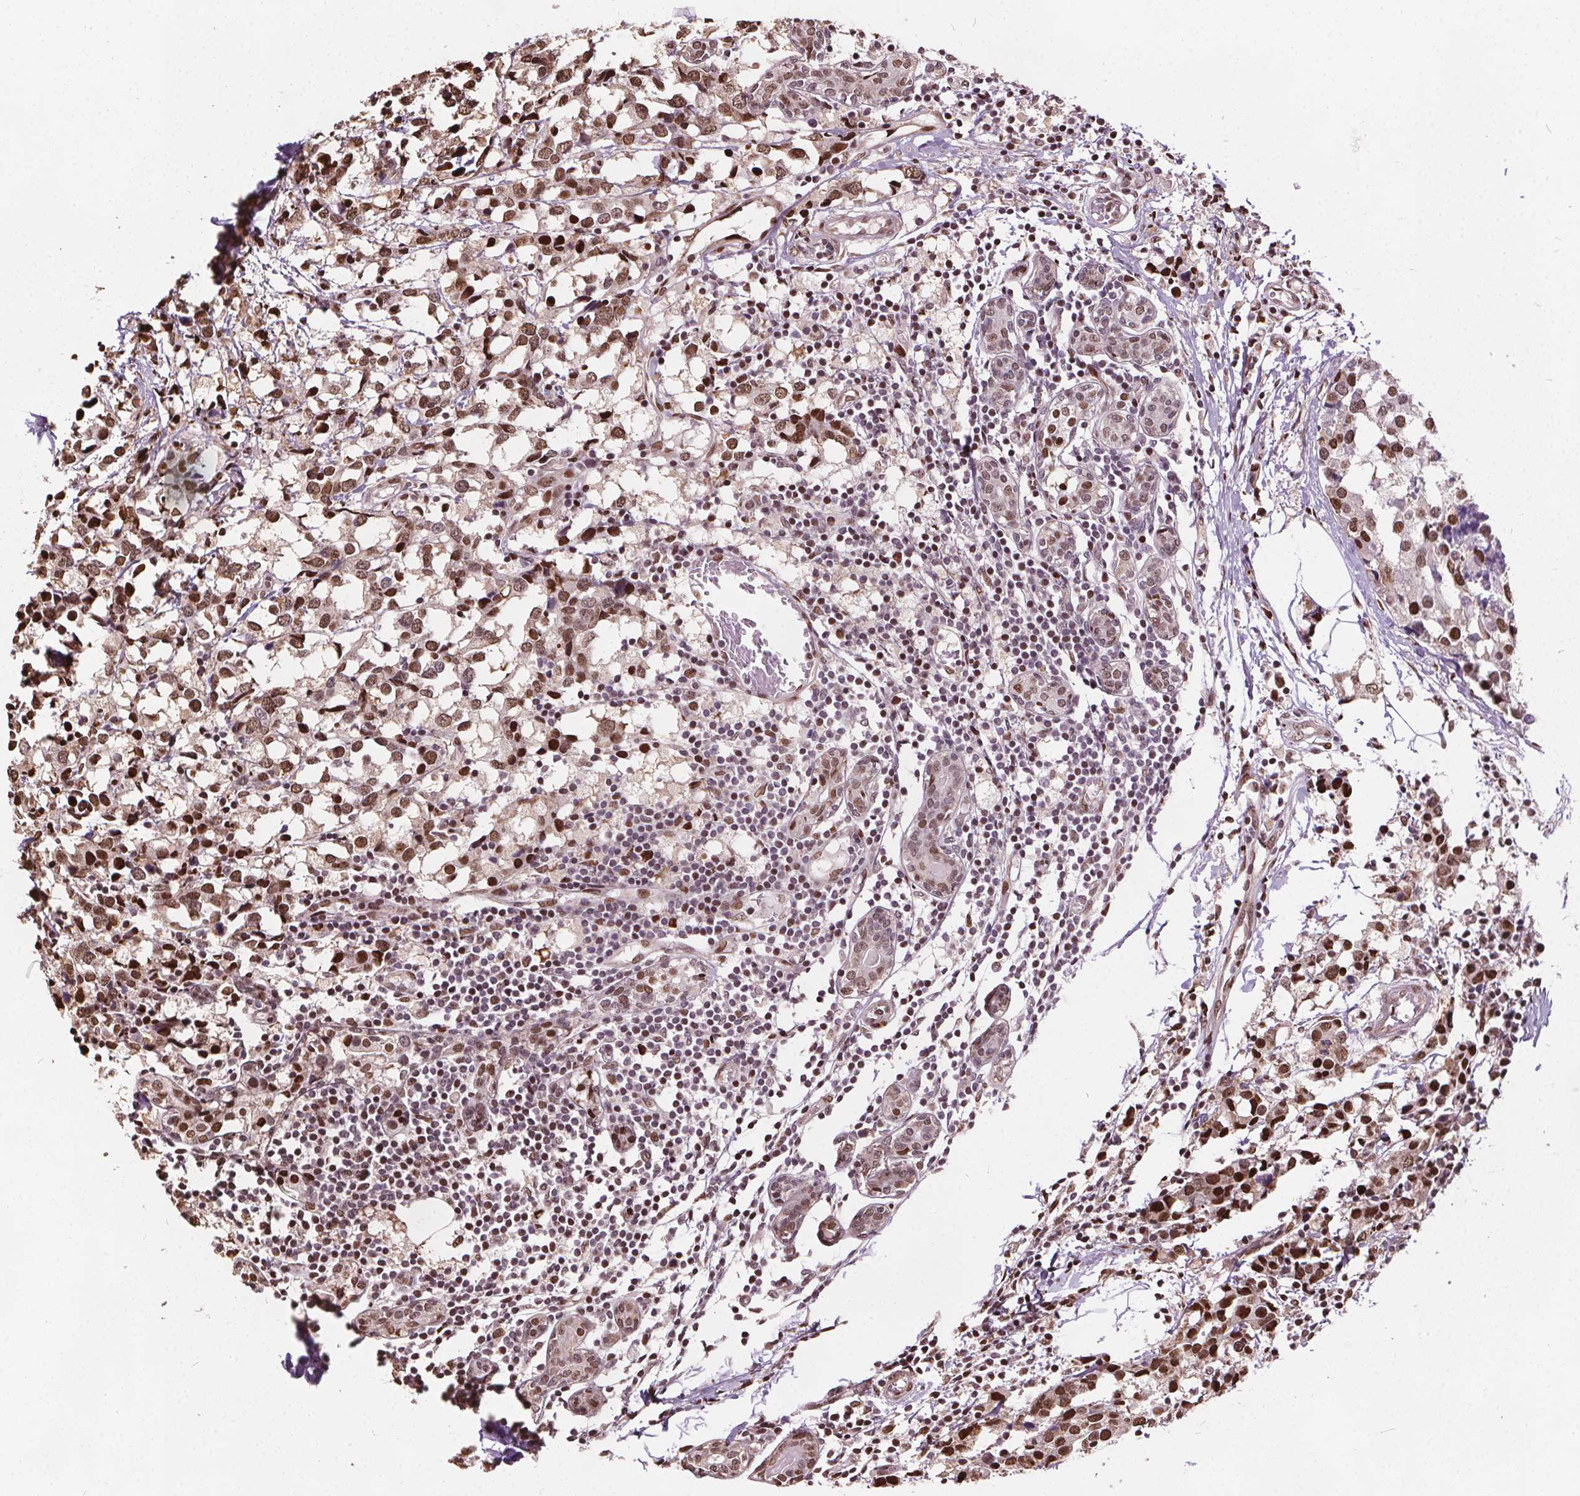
{"staining": {"intensity": "moderate", "quantity": ">75%", "location": "nuclear"}, "tissue": "breast cancer", "cell_type": "Tumor cells", "image_type": "cancer", "snomed": [{"axis": "morphology", "description": "Lobular carcinoma"}, {"axis": "topography", "description": "Breast"}], "caption": "A brown stain shows moderate nuclear positivity of a protein in human lobular carcinoma (breast) tumor cells.", "gene": "ISLR2", "patient": {"sex": "female", "age": 59}}